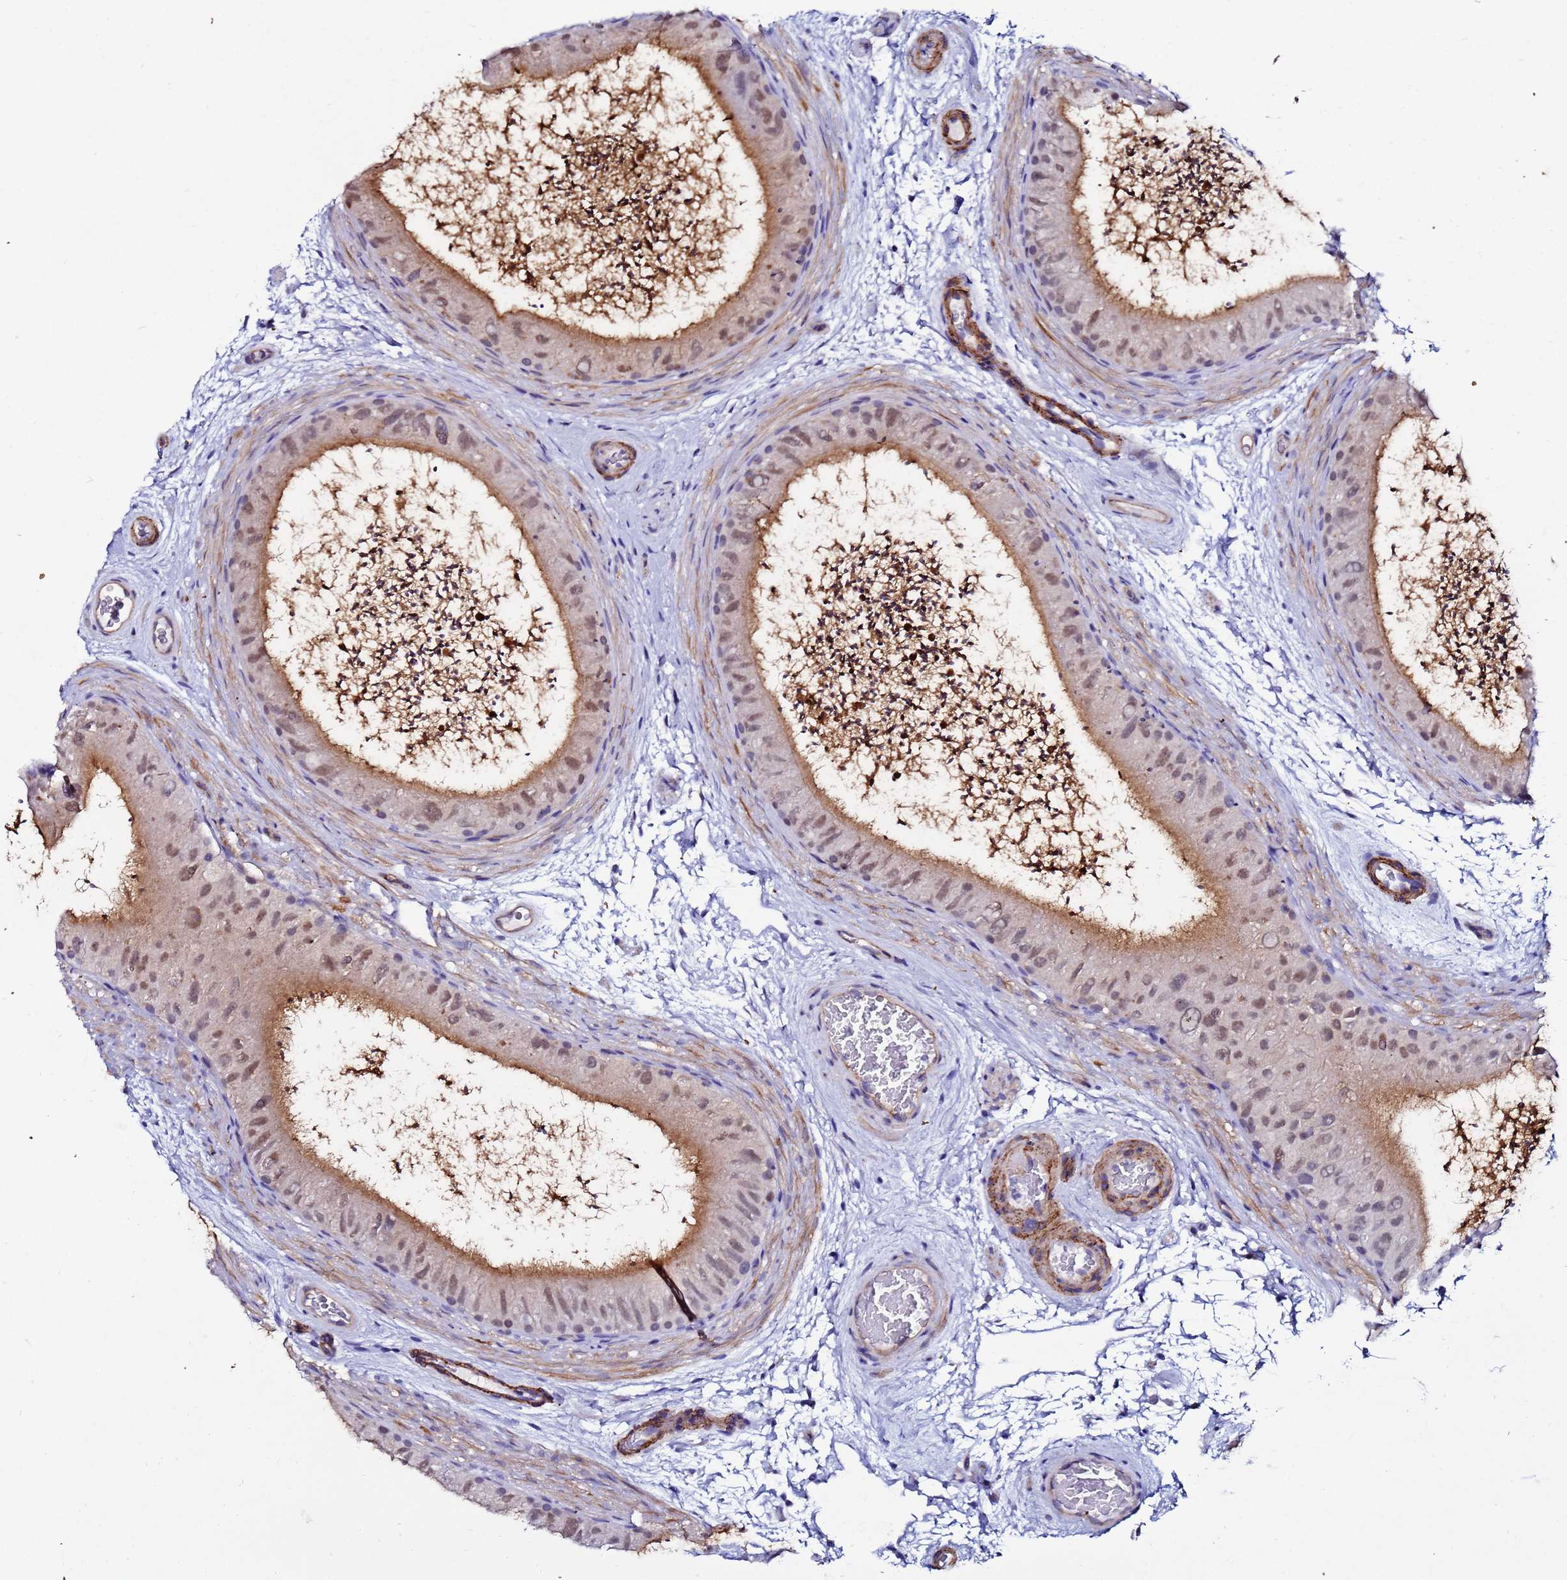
{"staining": {"intensity": "weak", "quantity": "25%-75%", "location": "cytoplasmic/membranous,nuclear"}, "tissue": "epididymis", "cell_type": "Glandular cells", "image_type": "normal", "snomed": [{"axis": "morphology", "description": "Normal tissue, NOS"}, {"axis": "topography", "description": "Epididymis"}], "caption": "Glandular cells demonstrate low levels of weak cytoplasmic/membranous,nuclear staining in about 25%-75% of cells in unremarkable epididymis. Using DAB (brown) and hematoxylin (blue) stains, captured at high magnification using brightfield microscopy.", "gene": "DEFB104A", "patient": {"sex": "male", "age": 50}}